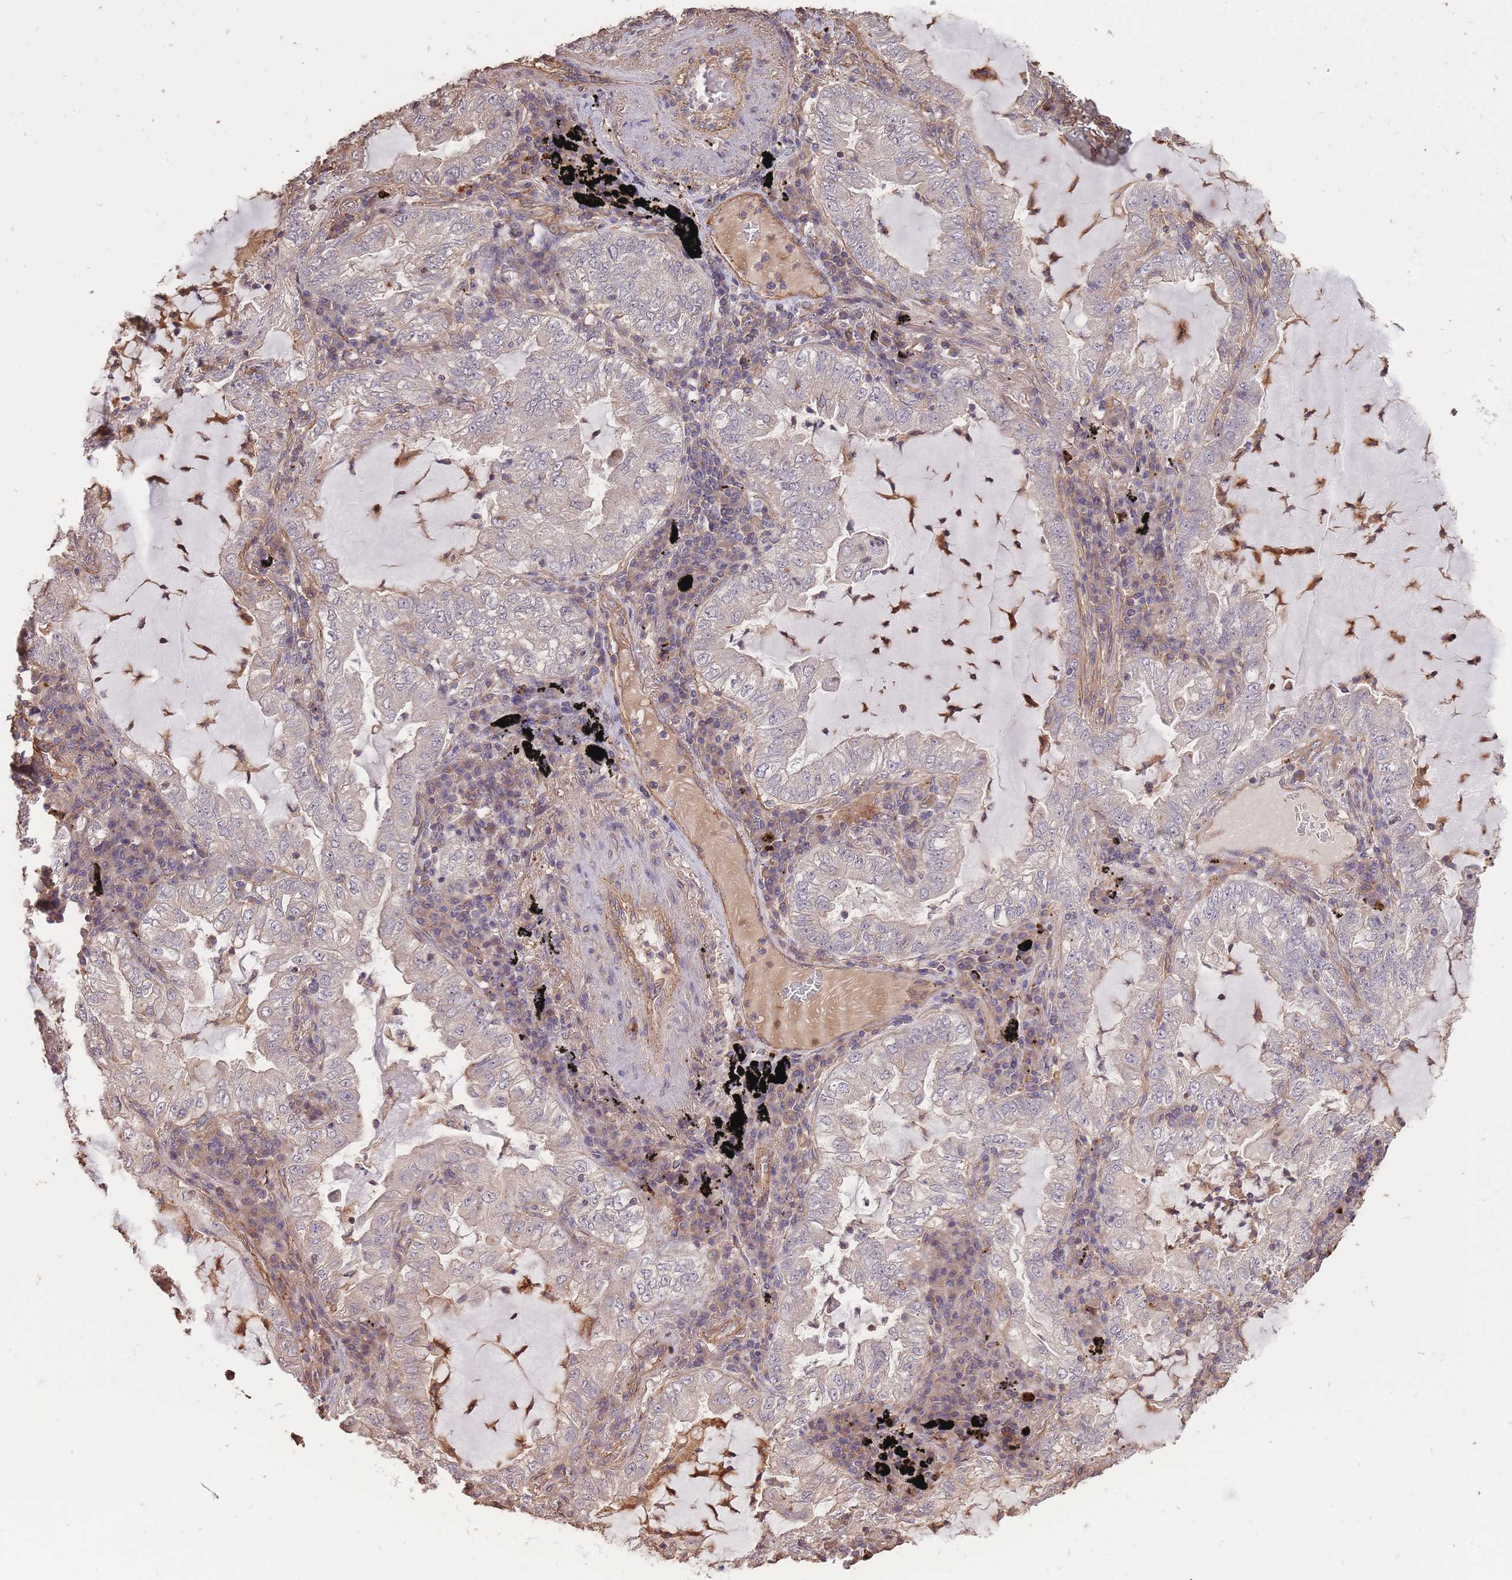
{"staining": {"intensity": "weak", "quantity": "<25%", "location": "cytoplasmic/membranous"}, "tissue": "lung cancer", "cell_type": "Tumor cells", "image_type": "cancer", "snomed": [{"axis": "morphology", "description": "Adenocarcinoma, NOS"}, {"axis": "topography", "description": "Lung"}], "caption": "A micrograph of human lung cancer is negative for staining in tumor cells.", "gene": "ARMH3", "patient": {"sex": "female", "age": 73}}